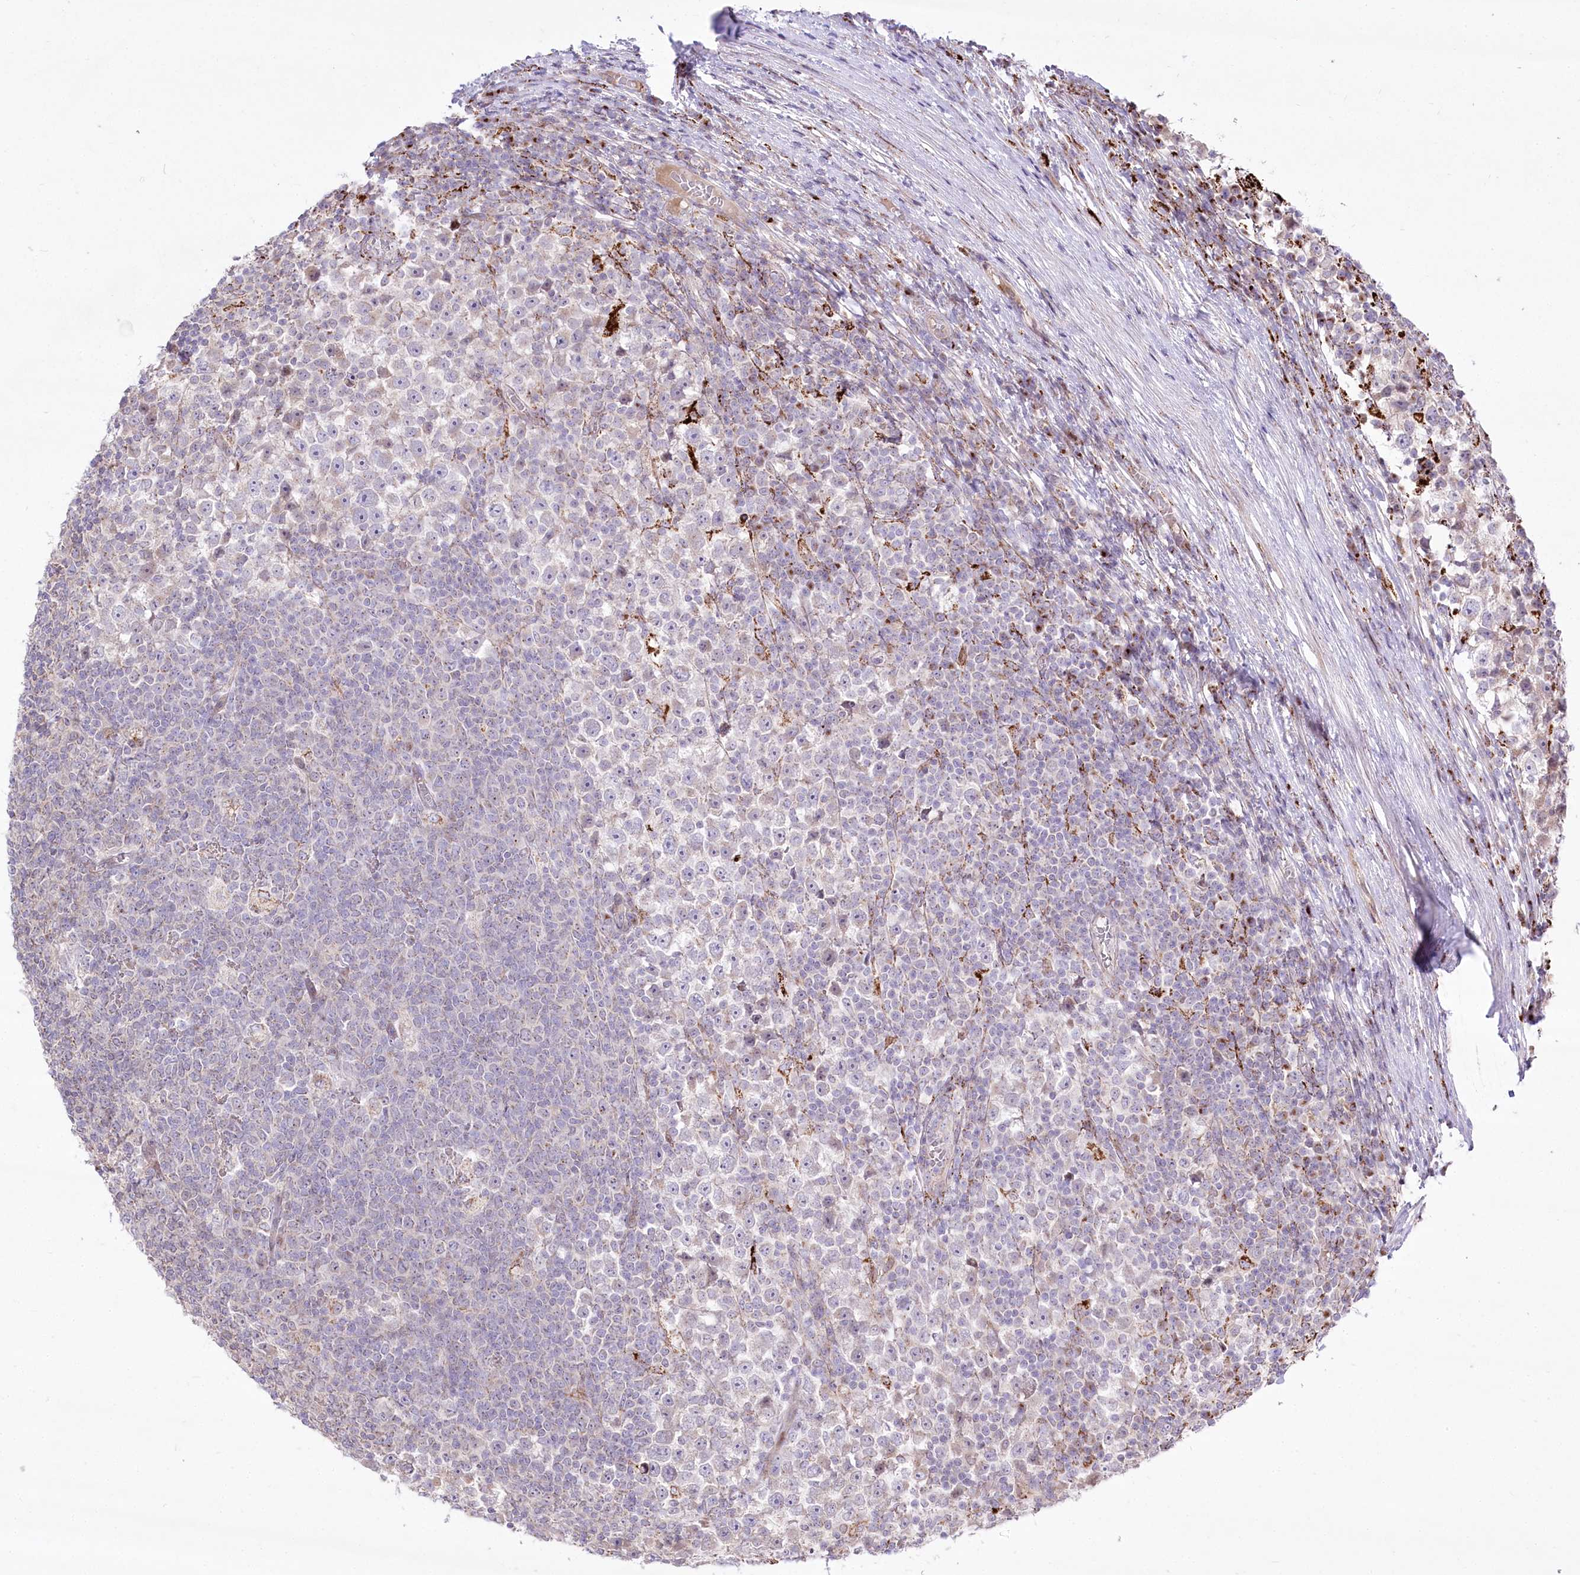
{"staining": {"intensity": "negative", "quantity": "none", "location": "none"}, "tissue": "testis cancer", "cell_type": "Tumor cells", "image_type": "cancer", "snomed": [{"axis": "morphology", "description": "Seminoma, NOS"}, {"axis": "topography", "description": "Testis"}], "caption": "Immunohistochemistry photomicrograph of human seminoma (testis) stained for a protein (brown), which reveals no staining in tumor cells.", "gene": "CEP164", "patient": {"sex": "male", "age": 65}}